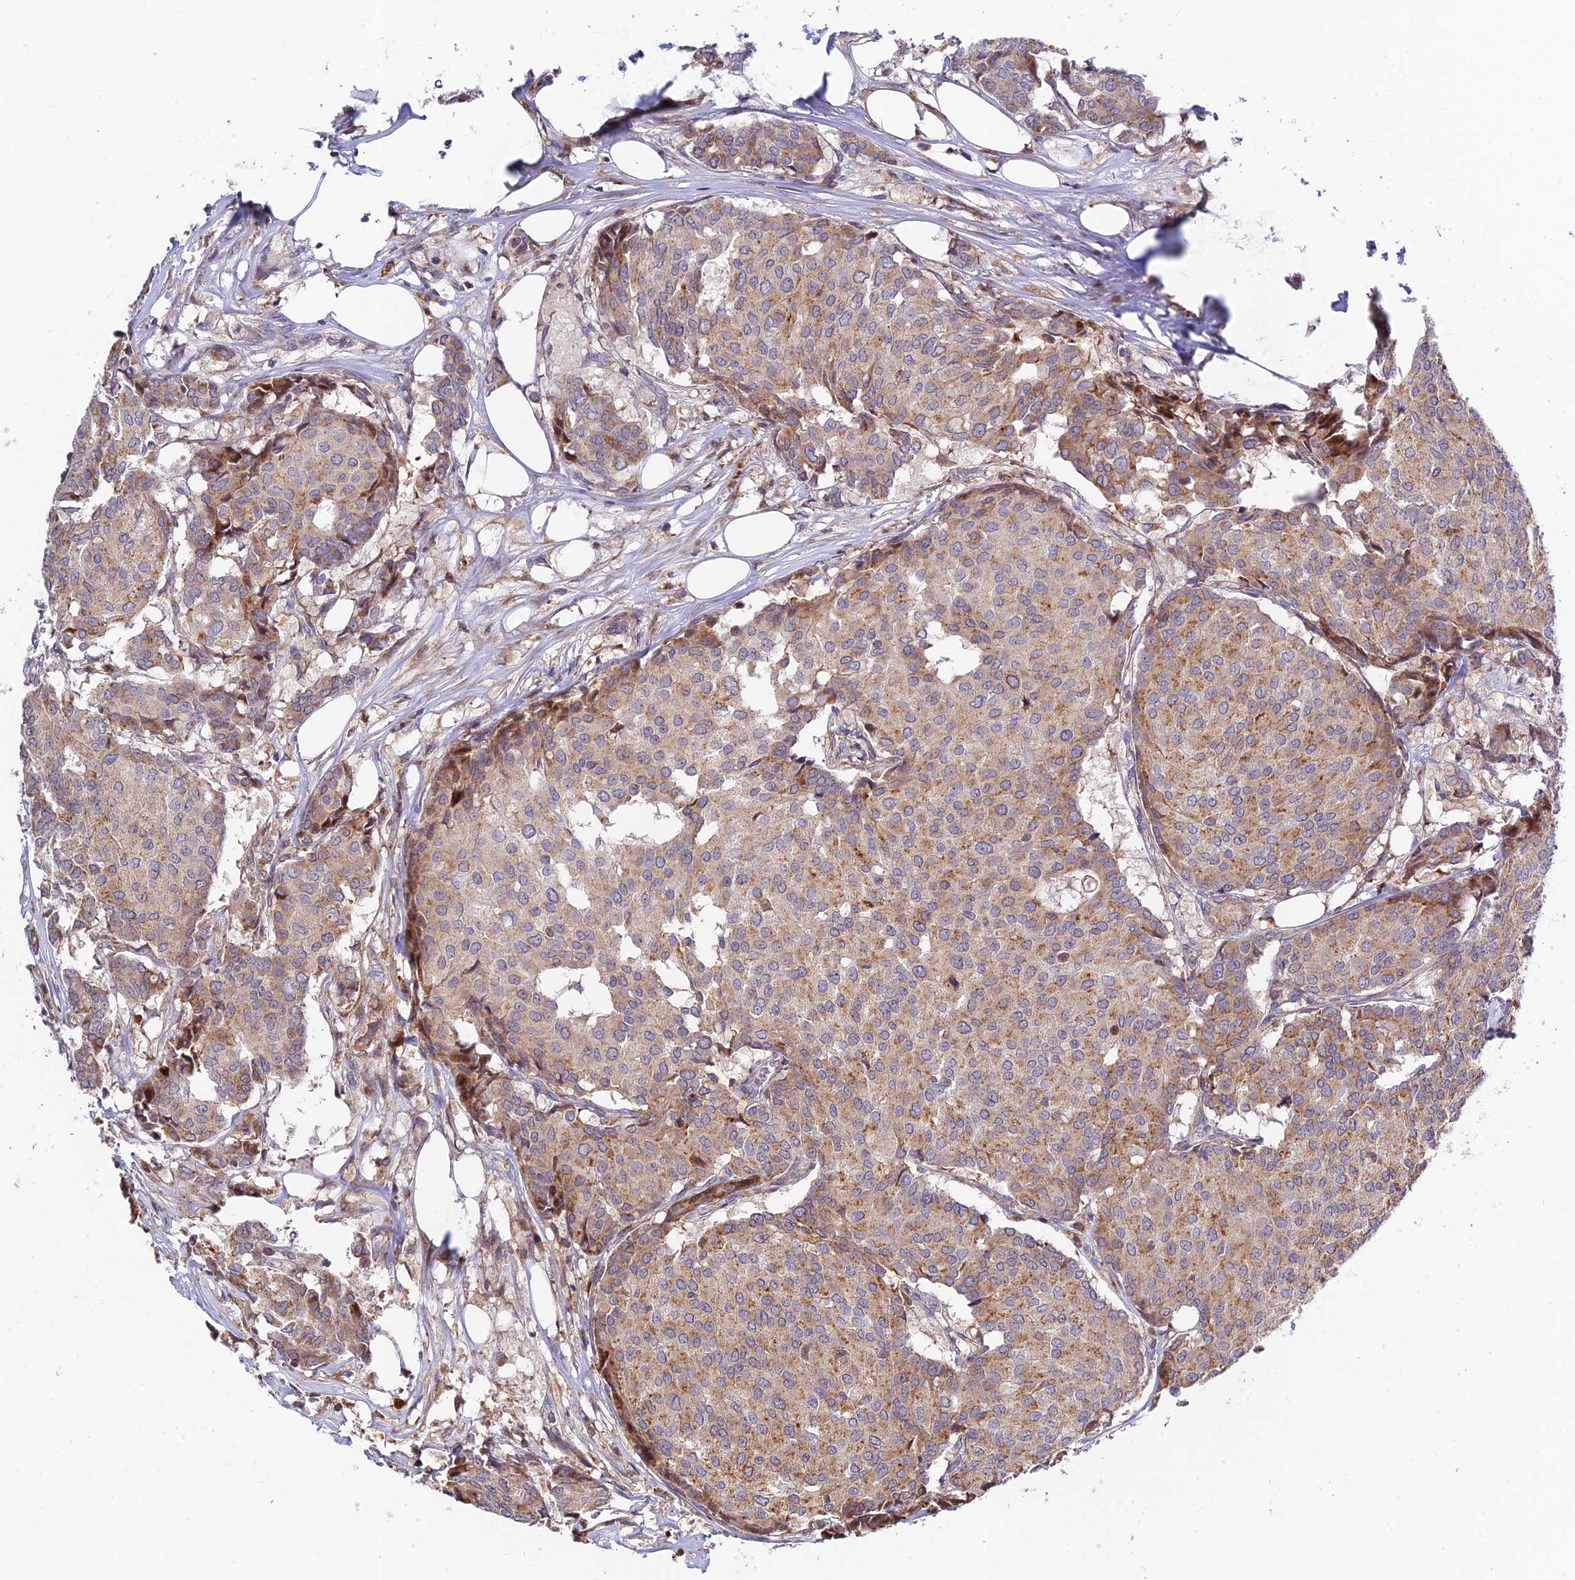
{"staining": {"intensity": "moderate", "quantity": ">75%", "location": "cytoplasmic/membranous"}, "tissue": "breast cancer", "cell_type": "Tumor cells", "image_type": "cancer", "snomed": [{"axis": "morphology", "description": "Duct carcinoma"}, {"axis": "topography", "description": "Breast"}], "caption": "Human breast cancer stained for a protein (brown) shows moderate cytoplasmic/membranous positive staining in about >75% of tumor cells.", "gene": "FUOM", "patient": {"sex": "female", "age": 75}}